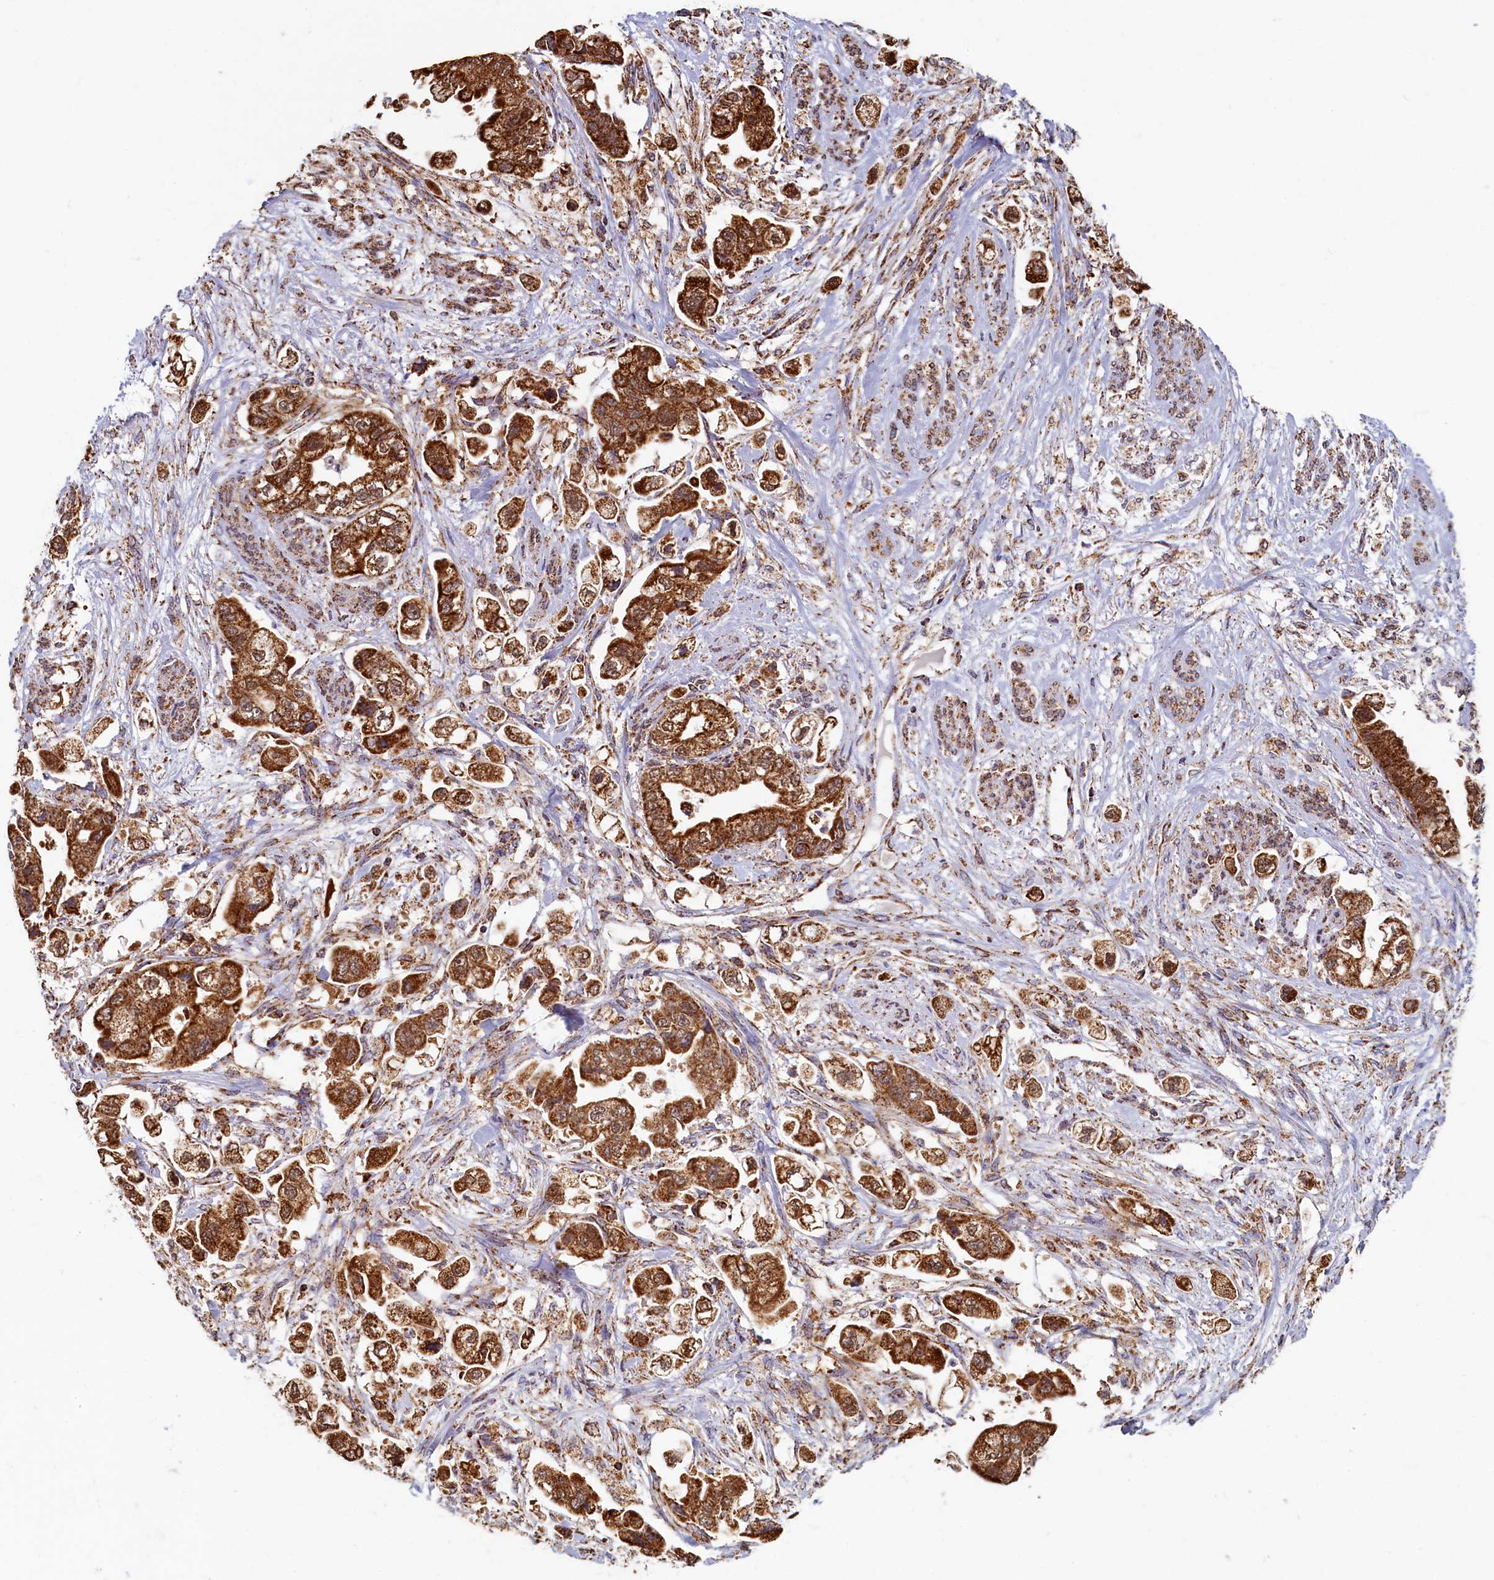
{"staining": {"intensity": "strong", "quantity": ">75%", "location": "cytoplasmic/membranous"}, "tissue": "stomach cancer", "cell_type": "Tumor cells", "image_type": "cancer", "snomed": [{"axis": "morphology", "description": "Adenocarcinoma, NOS"}, {"axis": "topography", "description": "Stomach"}], "caption": "A photomicrograph of stomach cancer (adenocarcinoma) stained for a protein displays strong cytoplasmic/membranous brown staining in tumor cells.", "gene": "SPR", "patient": {"sex": "male", "age": 62}}